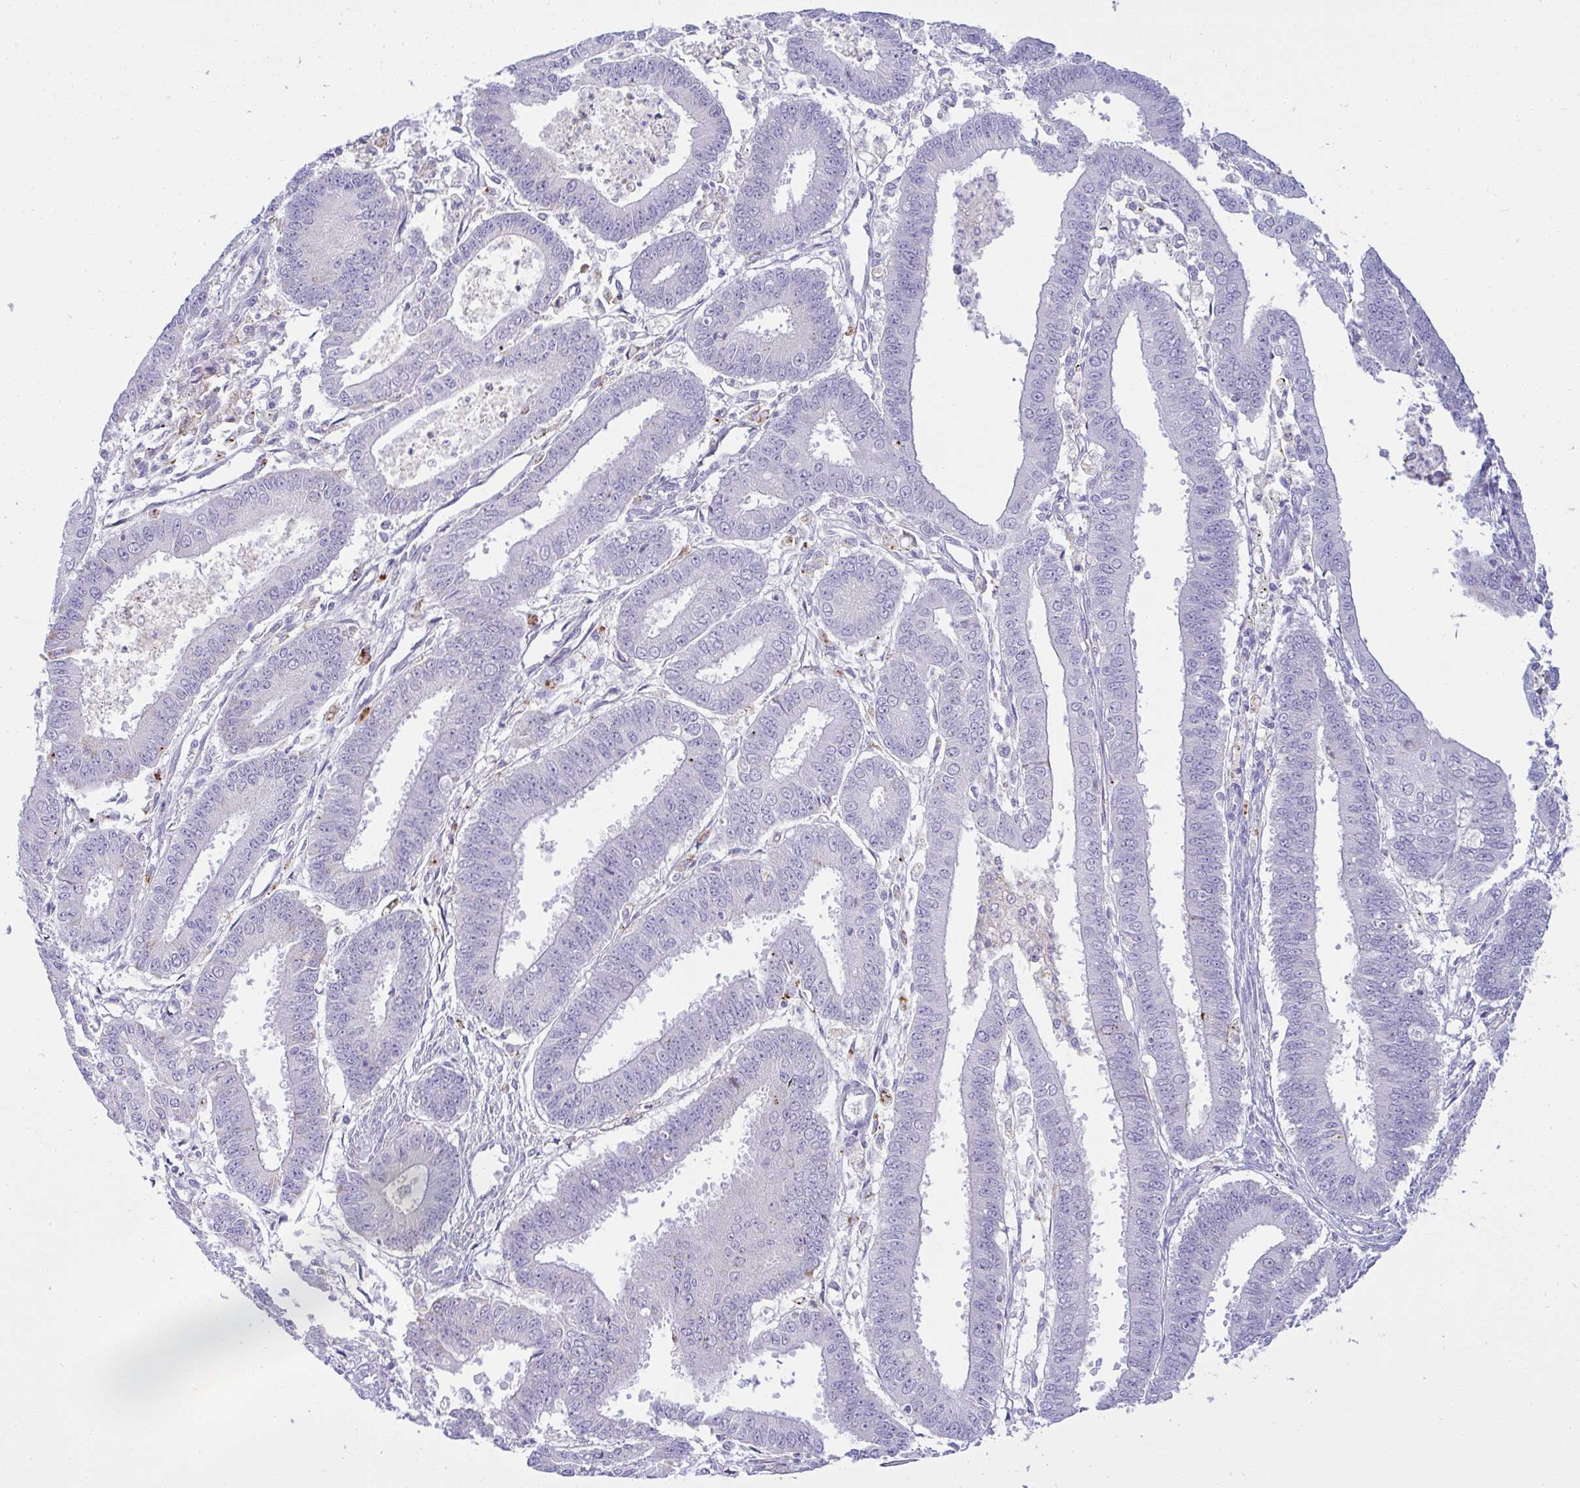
{"staining": {"intensity": "negative", "quantity": "none", "location": "none"}, "tissue": "endometrial cancer", "cell_type": "Tumor cells", "image_type": "cancer", "snomed": [{"axis": "morphology", "description": "Adenocarcinoma, NOS"}, {"axis": "topography", "description": "Endometrium"}], "caption": "Endometrial adenocarcinoma was stained to show a protein in brown. There is no significant staining in tumor cells. (Brightfield microscopy of DAB immunohistochemistry at high magnification).", "gene": "RGPD5", "patient": {"sex": "female", "age": 73}}